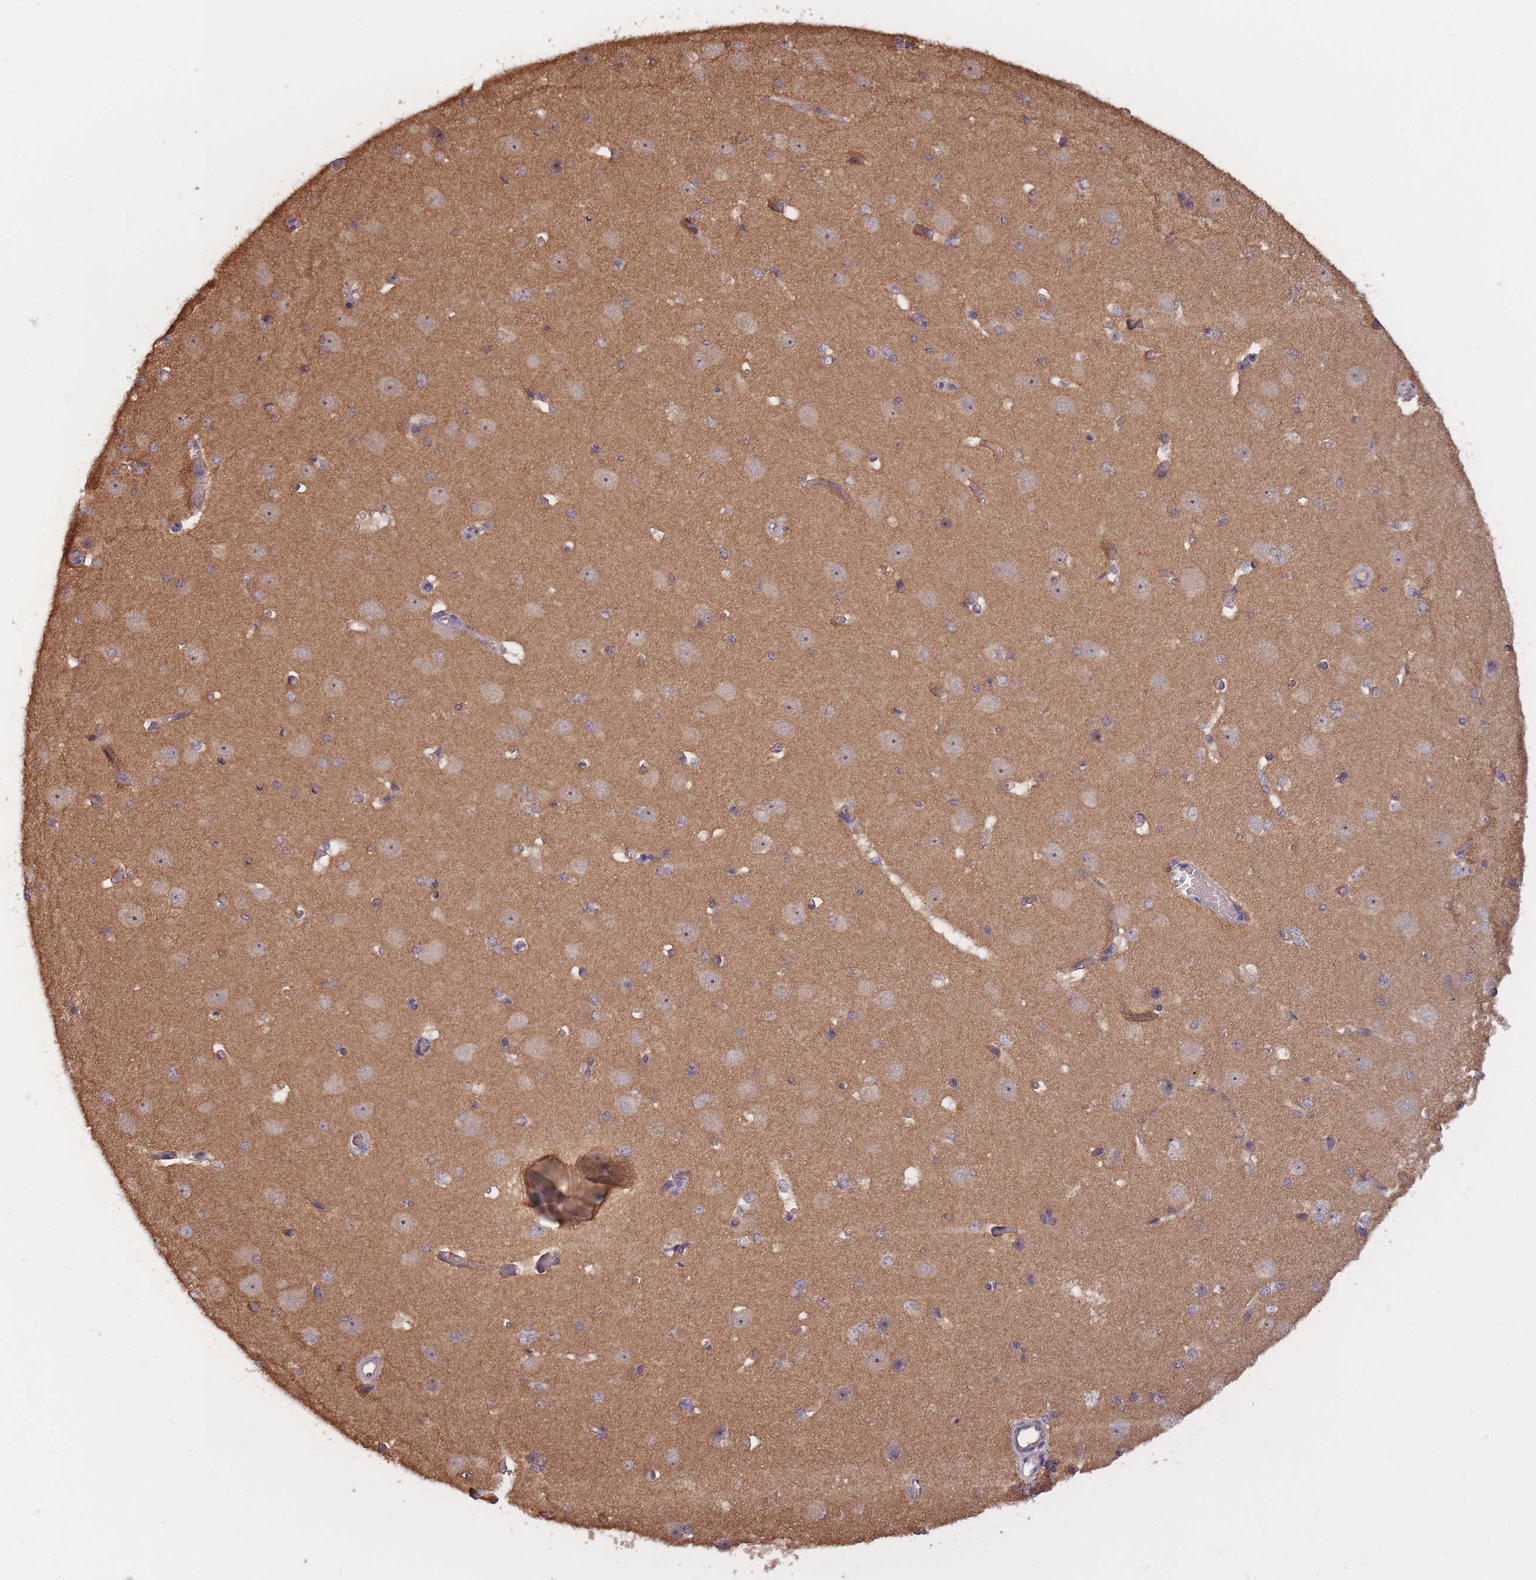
{"staining": {"intensity": "negative", "quantity": "none", "location": "none"}, "tissue": "cerebral cortex", "cell_type": "Endothelial cells", "image_type": "normal", "snomed": [{"axis": "morphology", "description": "Normal tissue, NOS"}, {"axis": "morphology", "description": "Inflammation, NOS"}, {"axis": "topography", "description": "Cerebral cortex"}], "caption": "High power microscopy histopathology image of an immunohistochemistry (IHC) histopathology image of benign cerebral cortex, revealing no significant expression in endothelial cells.", "gene": "KIAA1755", "patient": {"sex": "male", "age": 6}}